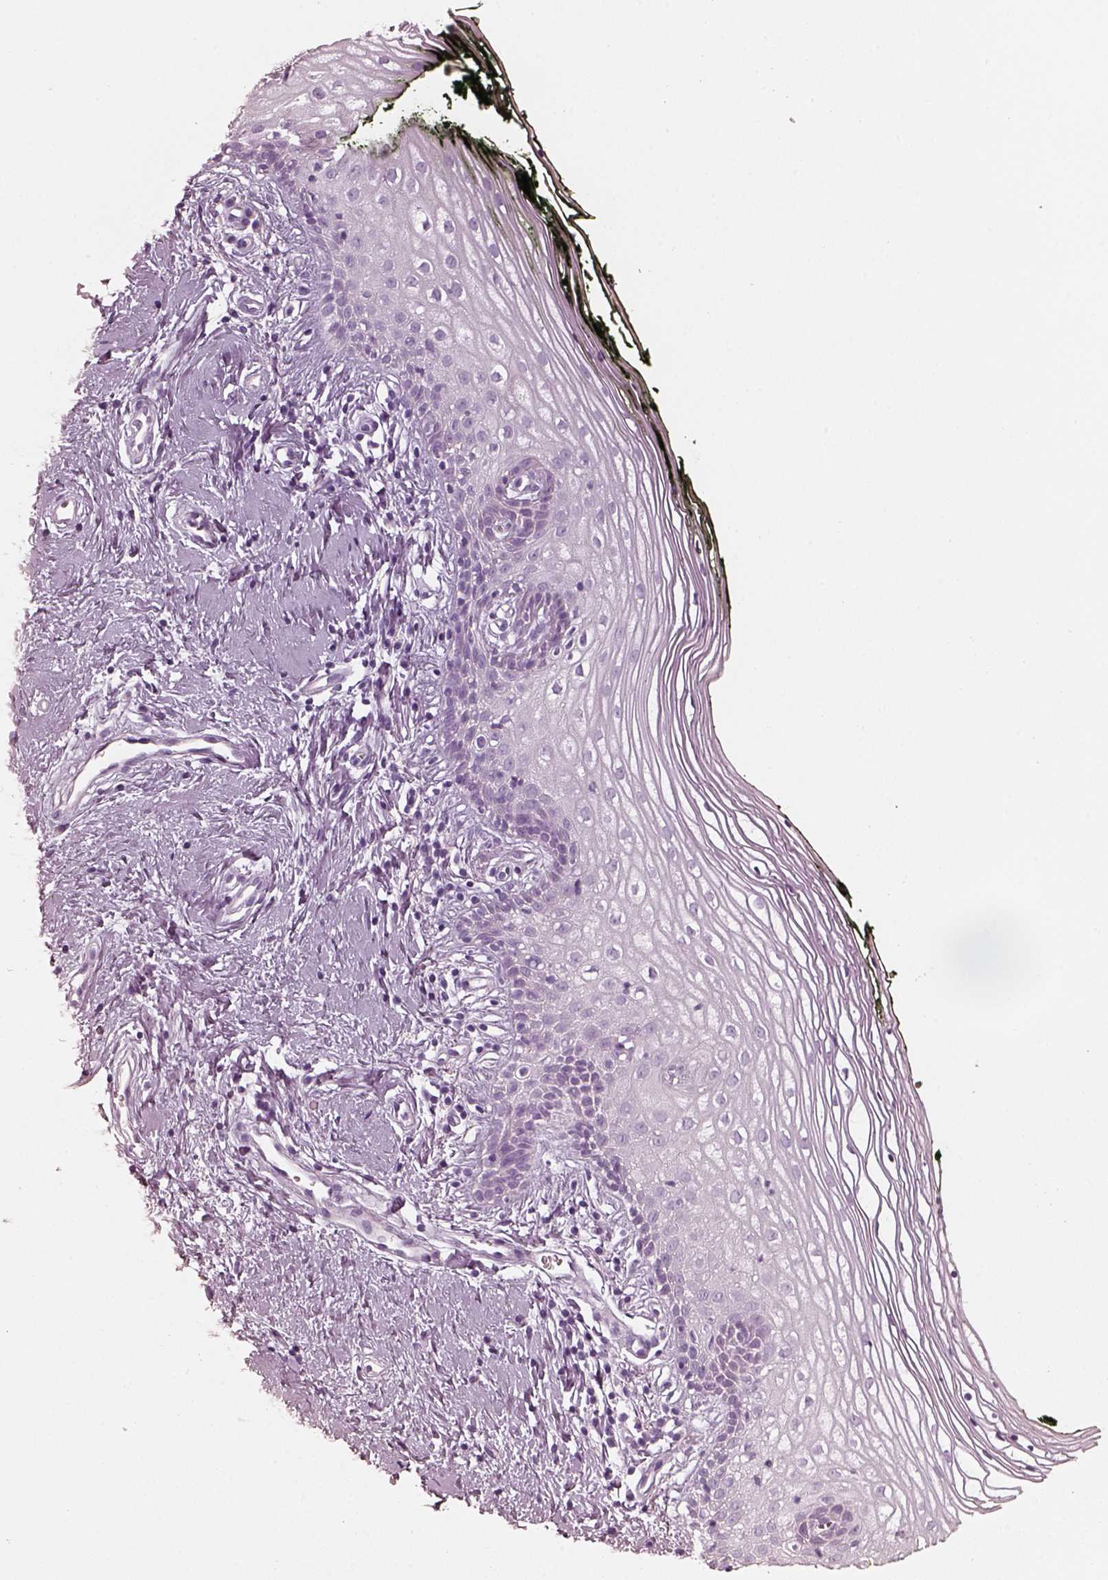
{"staining": {"intensity": "negative", "quantity": "none", "location": "none"}, "tissue": "vagina", "cell_type": "Squamous epithelial cells", "image_type": "normal", "snomed": [{"axis": "morphology", "description": "Normal tissue, NOS"}, {"axis": "topography", "description": "Vagina"}], "caption": "DAB (3,3'-diaminobenzidine) immunohistochemical staining of benign human vagina reveals no significant positivity in squamous epithelial cells.", "gene": "R3HDML", "patient": {"sex": "female", "age": 47}}